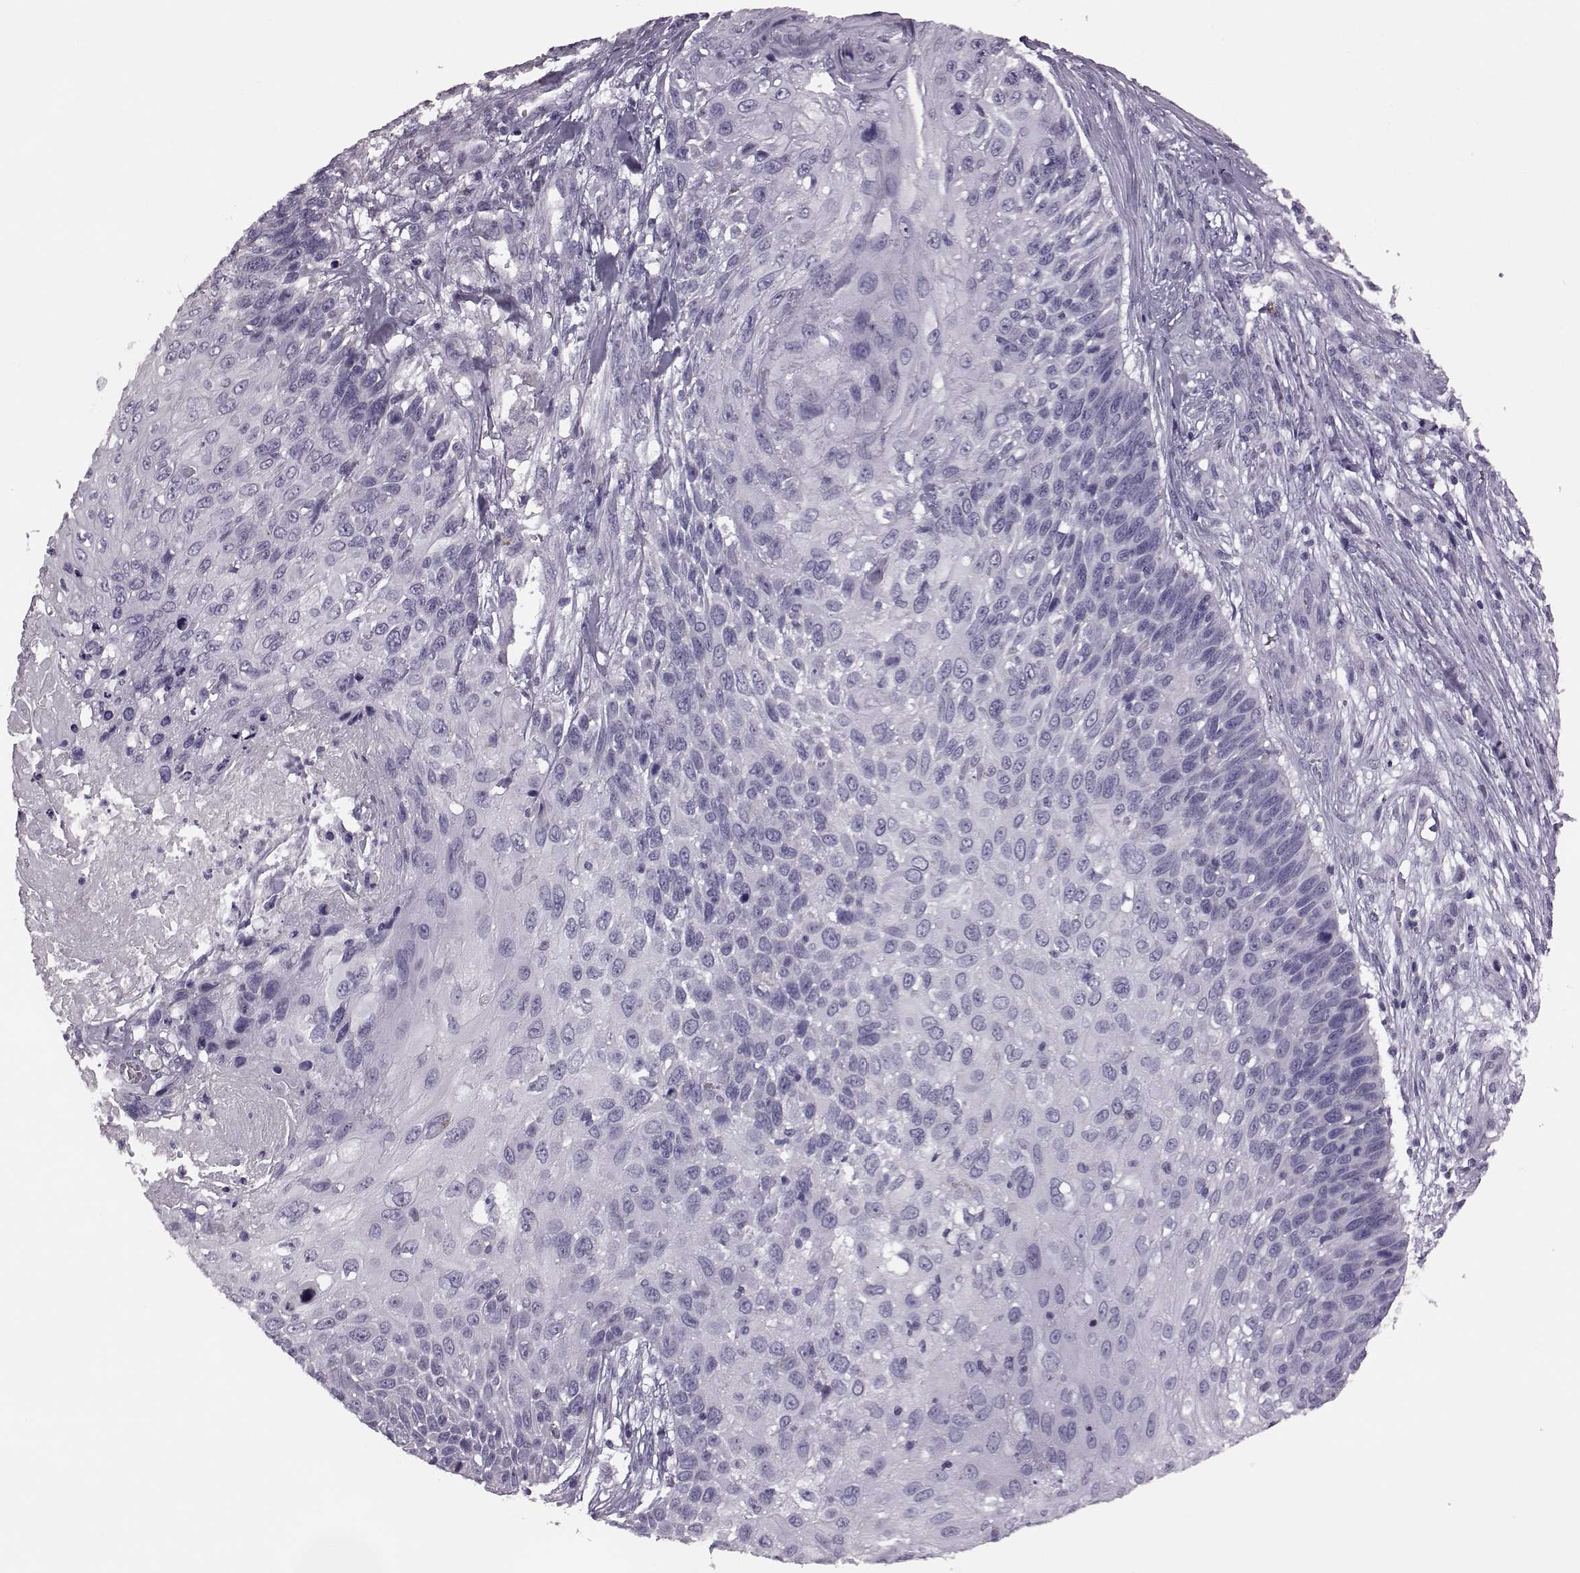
{"staining": {"intensity": "negative", "quantity": "none", "location": "none"}, "tissue": "skin cancer", "cell_type": "Tumor cells", "image_type": "cancer", "snomed": [{"axis": "morphology", "description": "Squamous cell carcinoma, NOS"}, {"axis": "topography", "description": "Skin"}], "caption": "Tumor cells are negative for brown protein staining in skin cancer.", "gene": "RIMS2", "patient": {"sex": "male", "age": 92}}